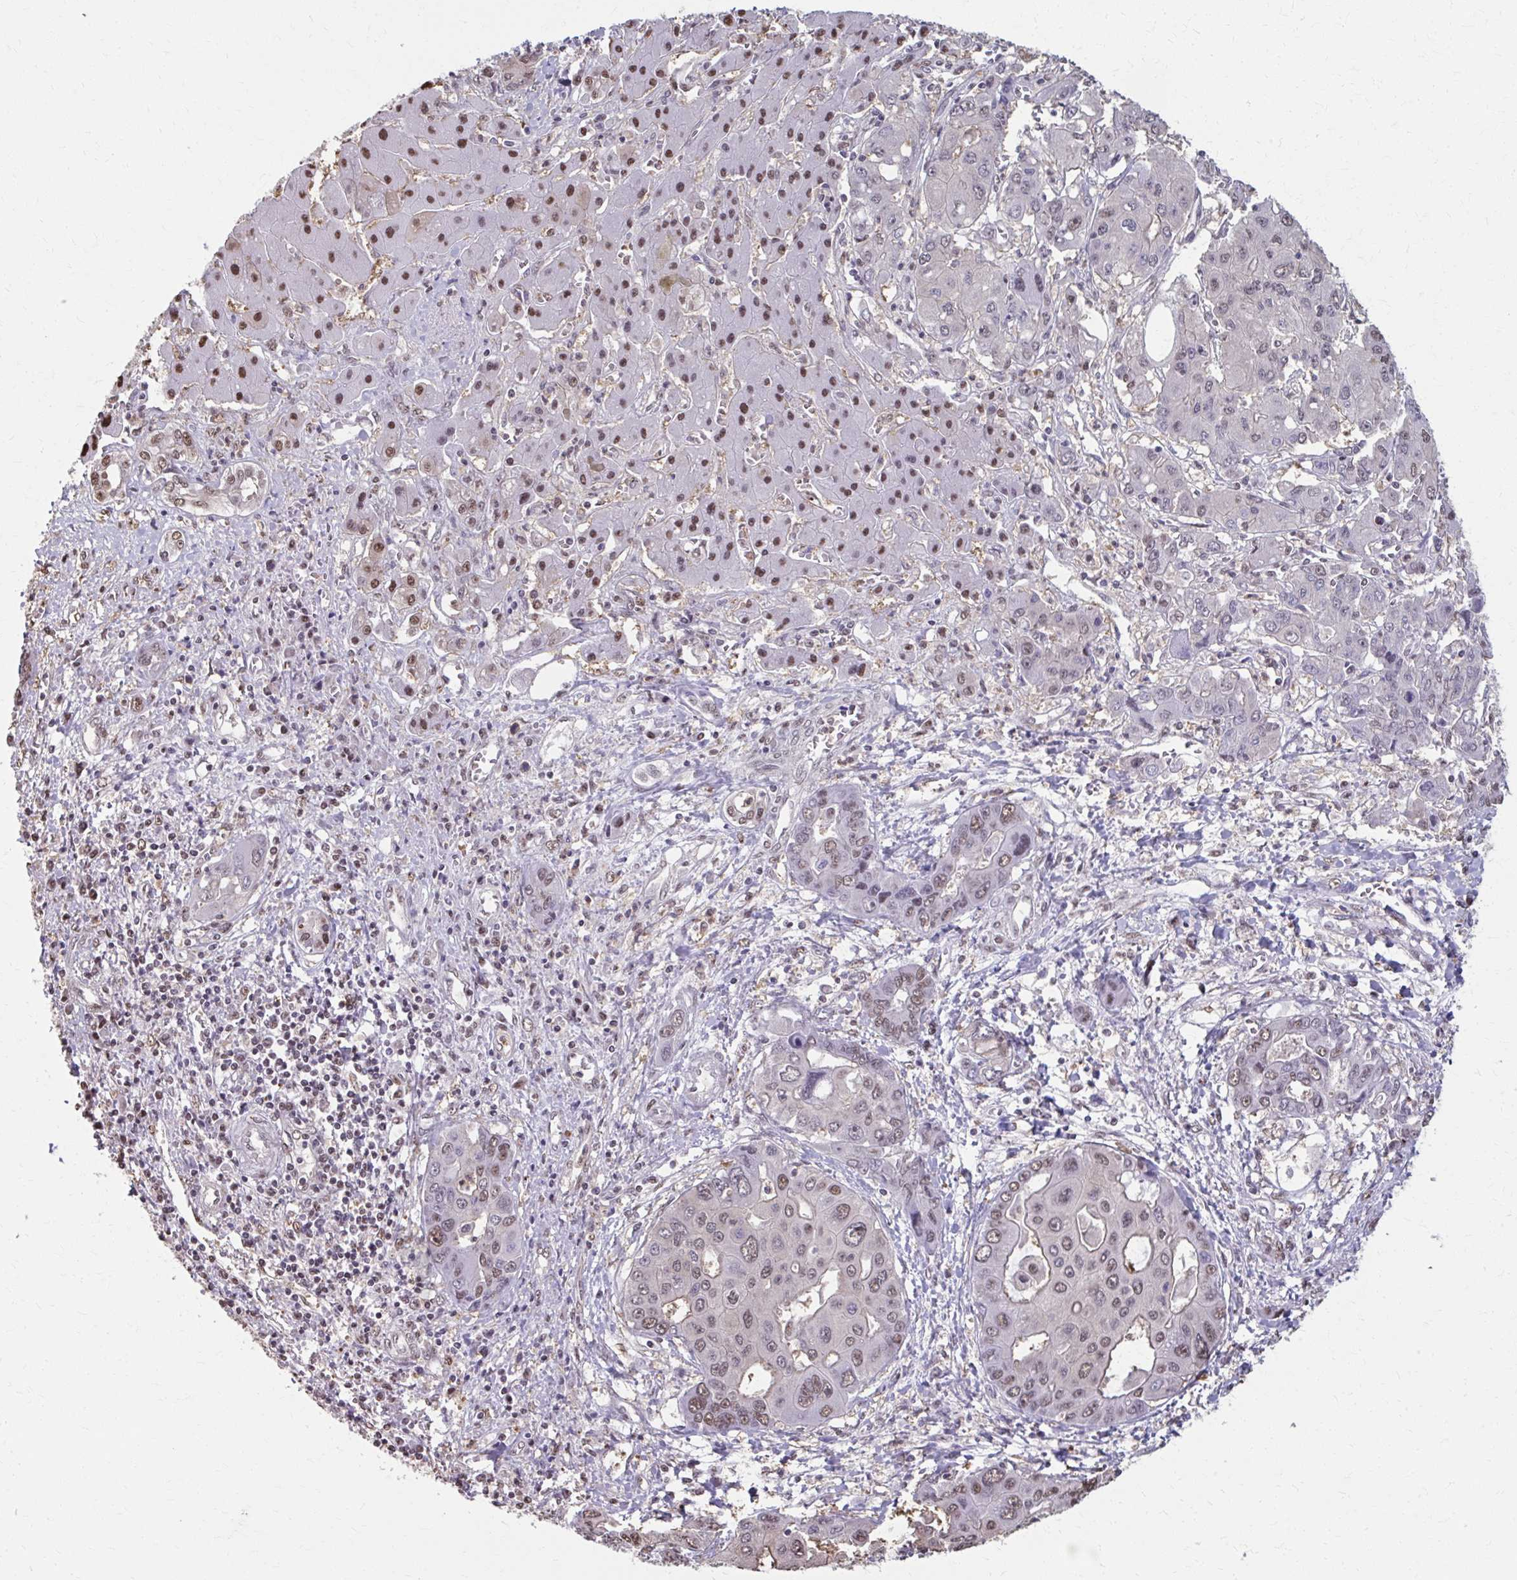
{"staining": {"intensity": "weak", "quantity": "25%-75%", "location": "cytoplasmic/membranous,nuclear"}, "tissue": "liver cancer", "cell_type": "Tumor cells", "image_type": "cancer", "snomed": [{"axis": "morphology", "description": "Cholangiocarcinoma"}, {"axis": "topography", "description": "Liver"}], "caption": "Immunohistochemistry (IHC) of human liver cancer reveals low levels of weak cytoplasmic/membranous and nuclear staining in approximately 25%-75% of tumor cells.", "gene": "ING4", "patient": {"sex": "male", "age": 67}}